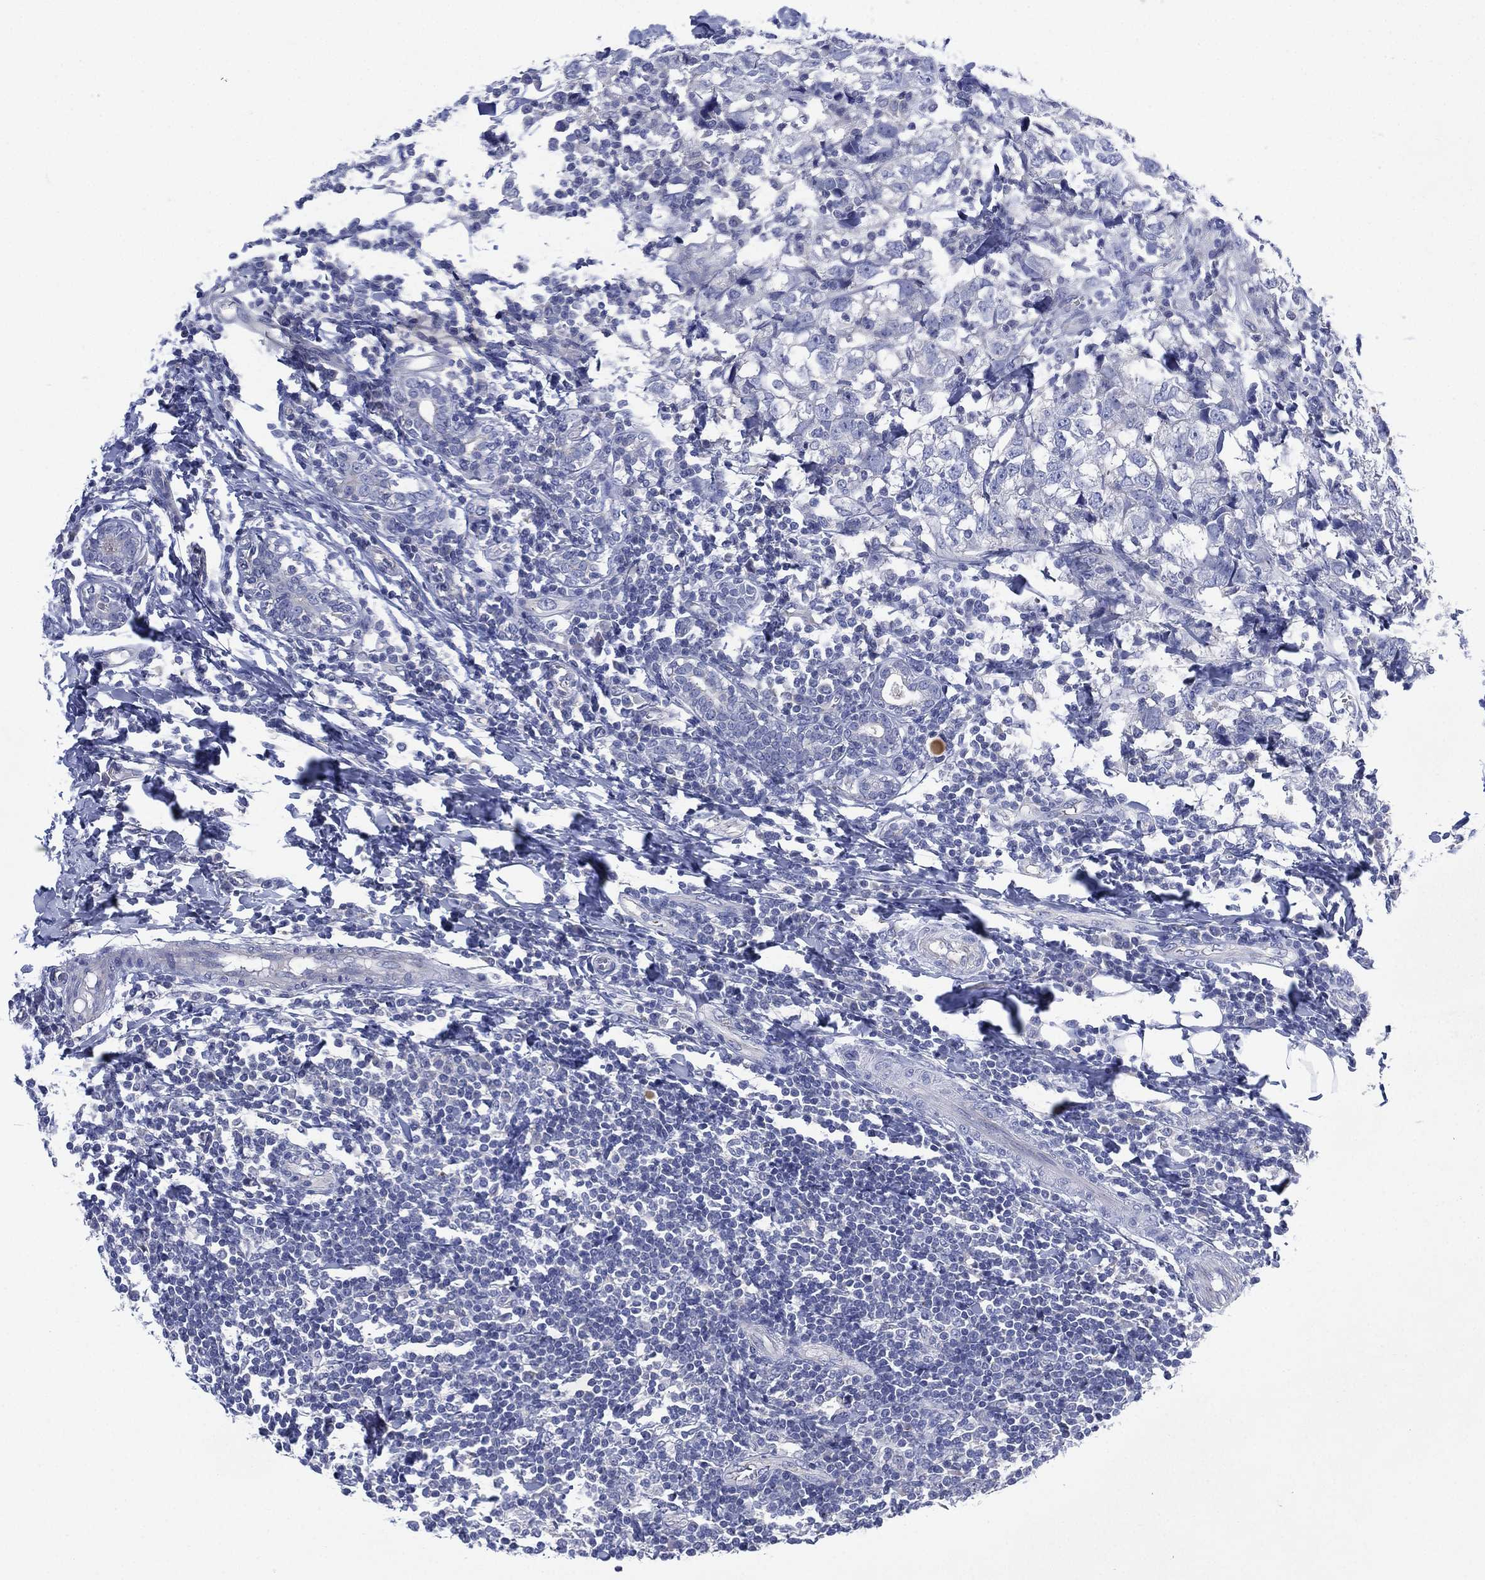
{"staining": {"intensity": "negative", "quantity": "none", "location": "none"}, "tissue": "breast cancer", "cell_type": "Tumor cells", "image_type": "cancer", "snomed": [{"axis": "morphology", "description": "Duct carcinoma"}, {"axis": "topography", "description": "Breast"}], "caption": "Breast cancer was stained to show a protein in brown. There is no significant expression in tumor cells.", "gene": "CHRNA3", "patient": {"sex": "female", "age": 30}}